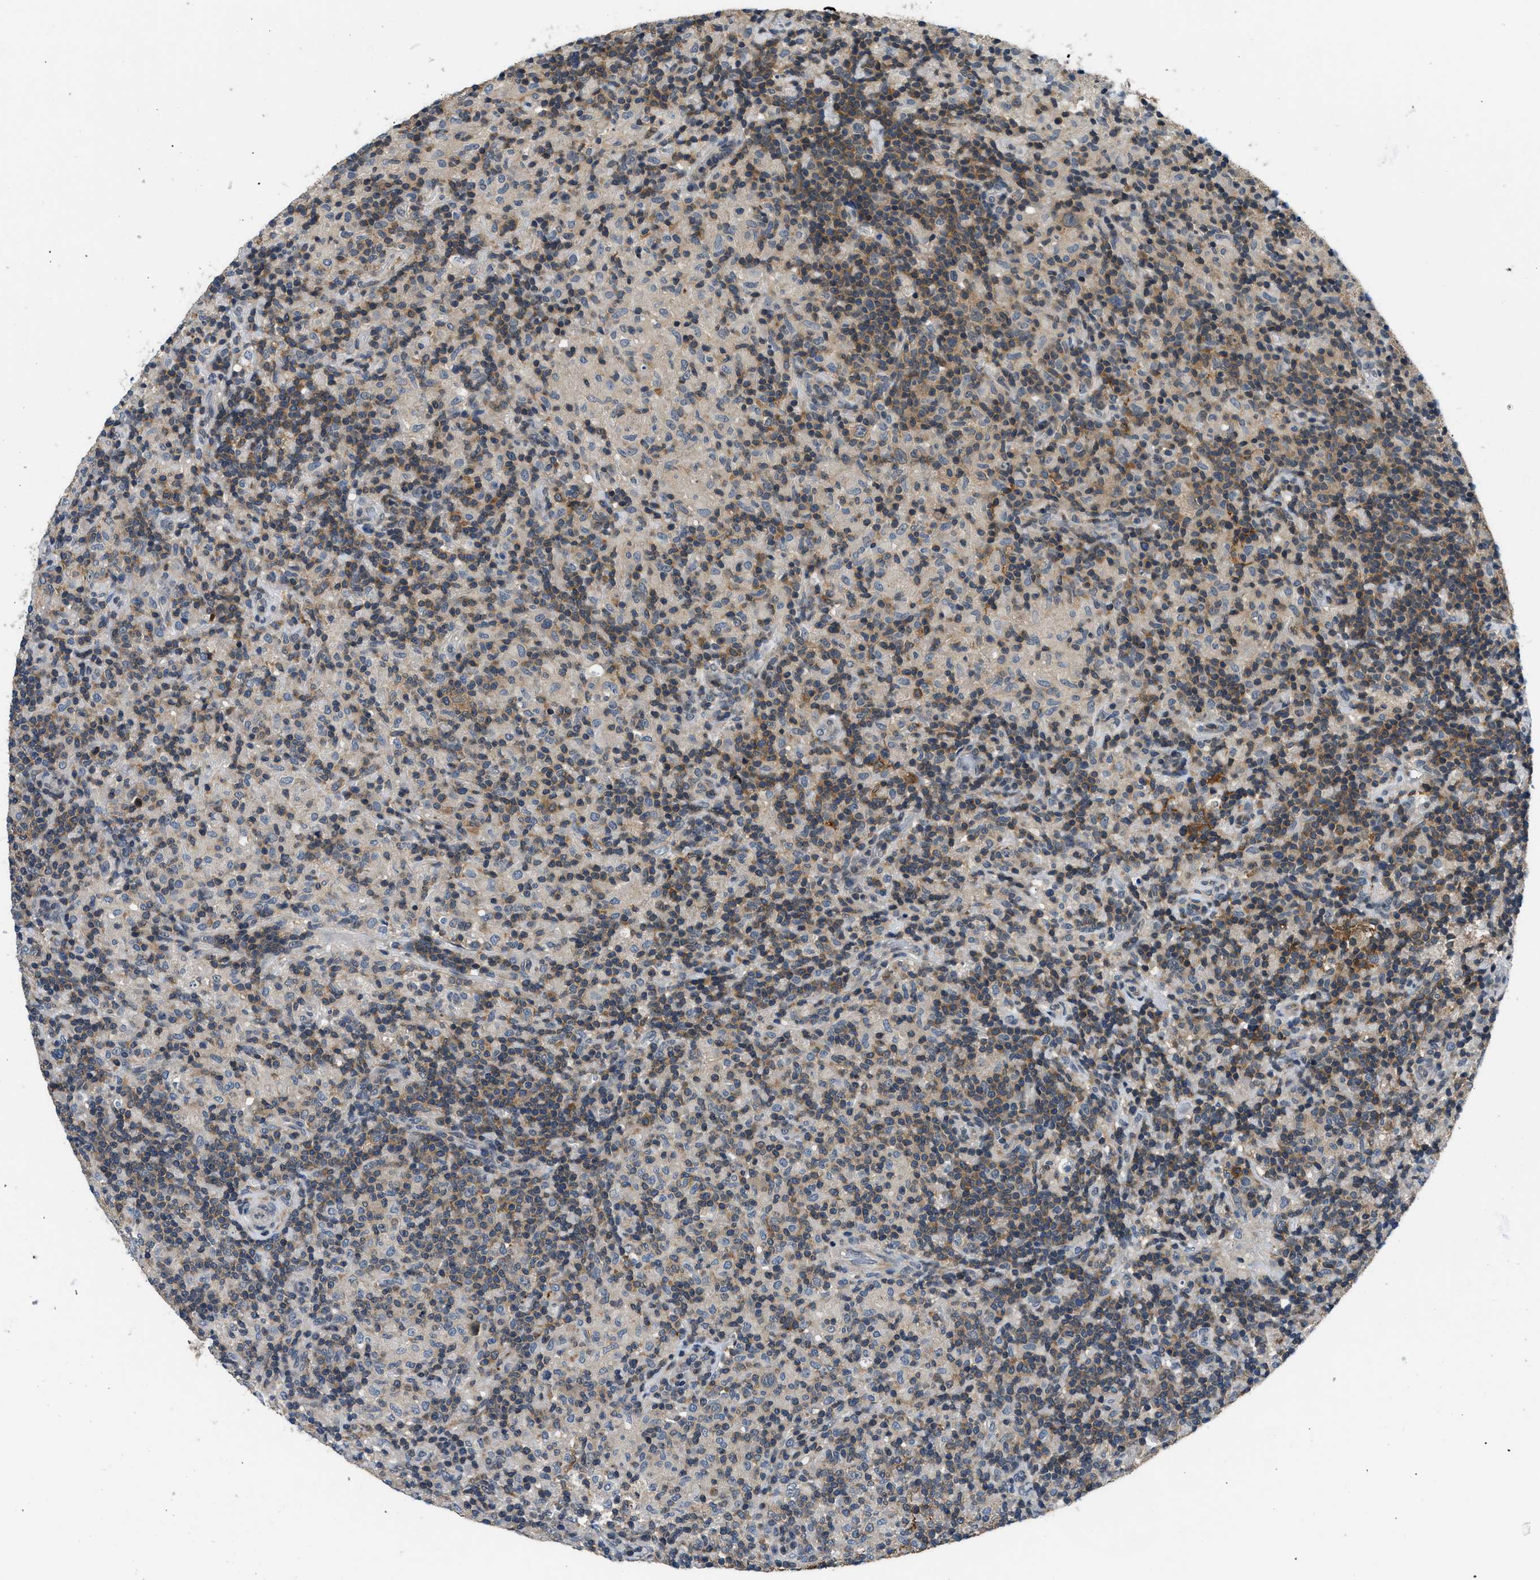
{"staining": {"intensity": "weak", "quantity": "<25%", "location": "cytoplasmic/membranous"}, "tissue": "lymphoma", "cell_type": "Tumor cells", "image_type": "cancer", "snomed": [{"axis": "morphology", "description": "Hodgkin's disease, NOS"}, {"axis": "topography", "description": "Lymph node"}], "caption": "Tumor cells show no significant staining in Hodgkin's disease.", "gene": "MTMR1", "patient": {"sex": "male", "age": 70}}